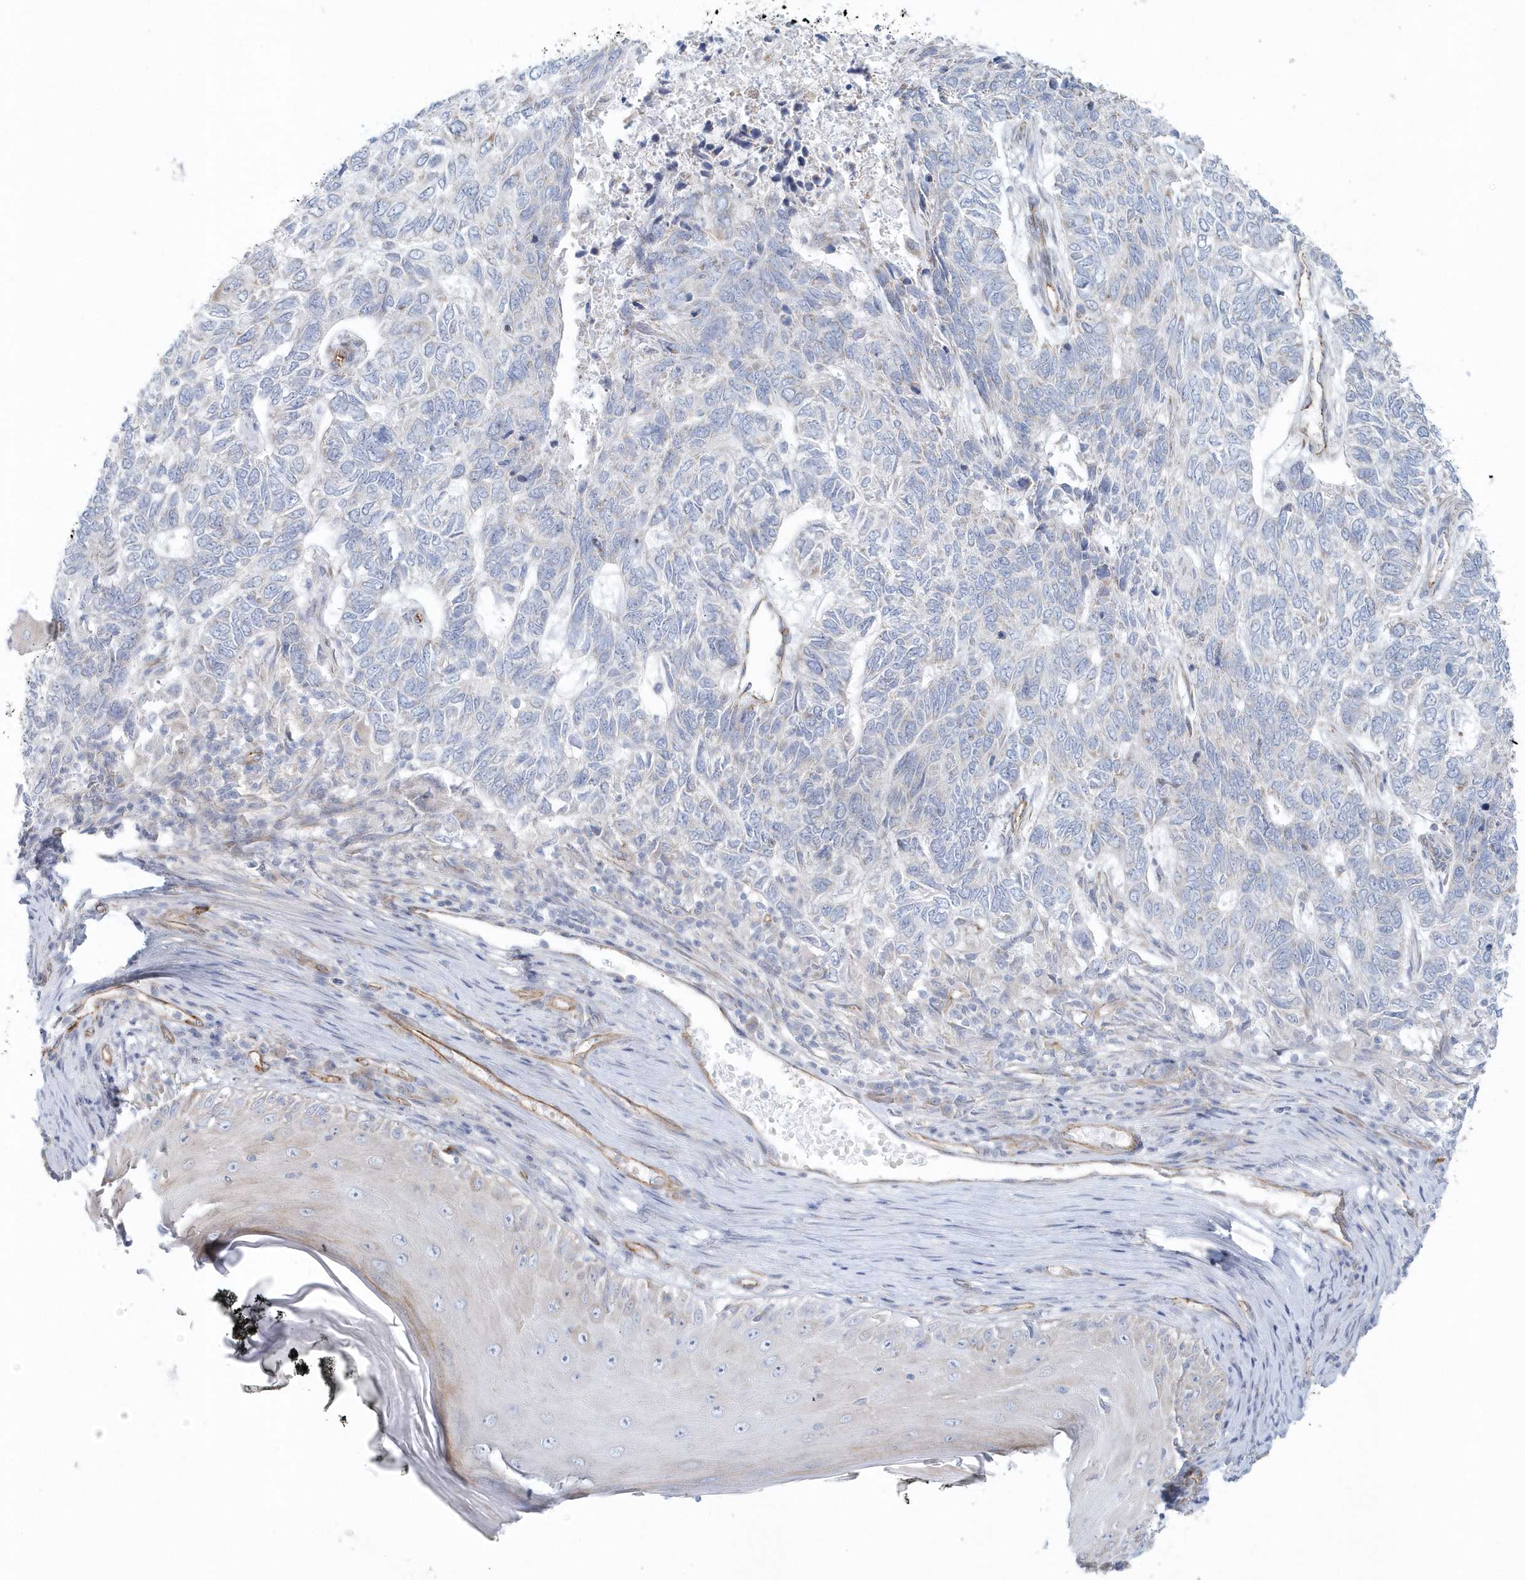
{"staining": {"intensity": "negative", "quantity": "none", "location": "none"}, "tissue": "skin cancer", "cell_type": "Tumor cells", "image_type": "cancer", "snomed": [{"axis": "morphology", "description": "Basal cell carcinoma"}, {"axis": "topography", "description": "Skin"}], "caption": "Skin cancer (basal cell carcinoma) stained for a protein using immunohistochemistry shows no staining tumor cells.", "gene": "GPR152", "patient": {"sex": "female", "age": 65}}